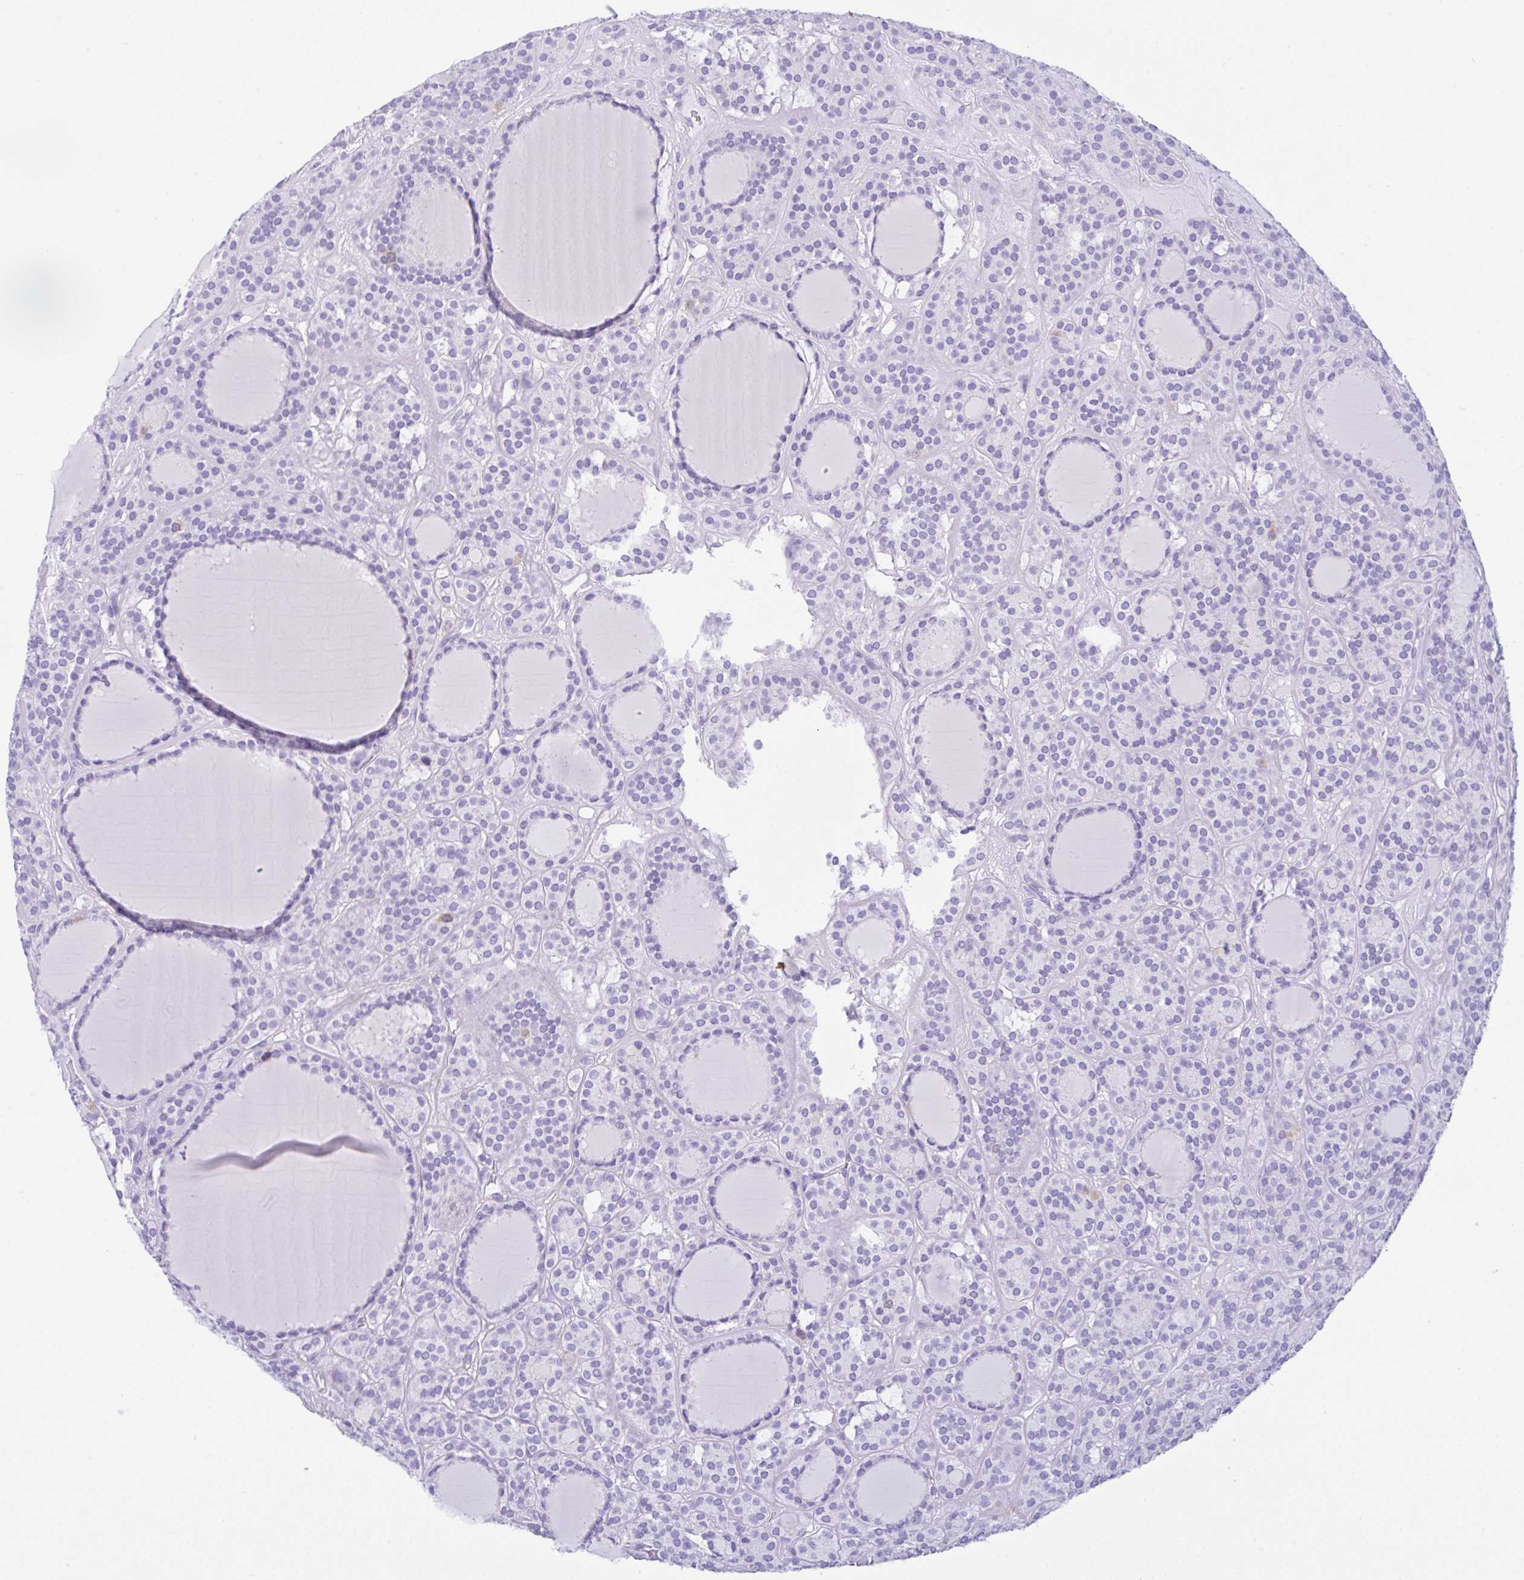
{"staining": {"intensity": "negative", "quantity": "none", "location": "none"}, "tissue": "thyroid cancer", "cell_type": "Tumor cells", "image_type": "cancer", "snomed": [{"axis": "morphology", "description": "Follicular adenoma carcinoma, NOS"}, {"axis": "topography", "description": "Thyroid gland"}], "caption": "The immunohistochemistry (IHC) photomicrograph has no significant expression in tumor cells of thyroid cancer (follicular adenoma carcinoma) tissue. (DAB immunohistochemistry with hematoxylin counter stain).", "gene": "RRM2", "patient": {"sex": "female", "age": 63}}